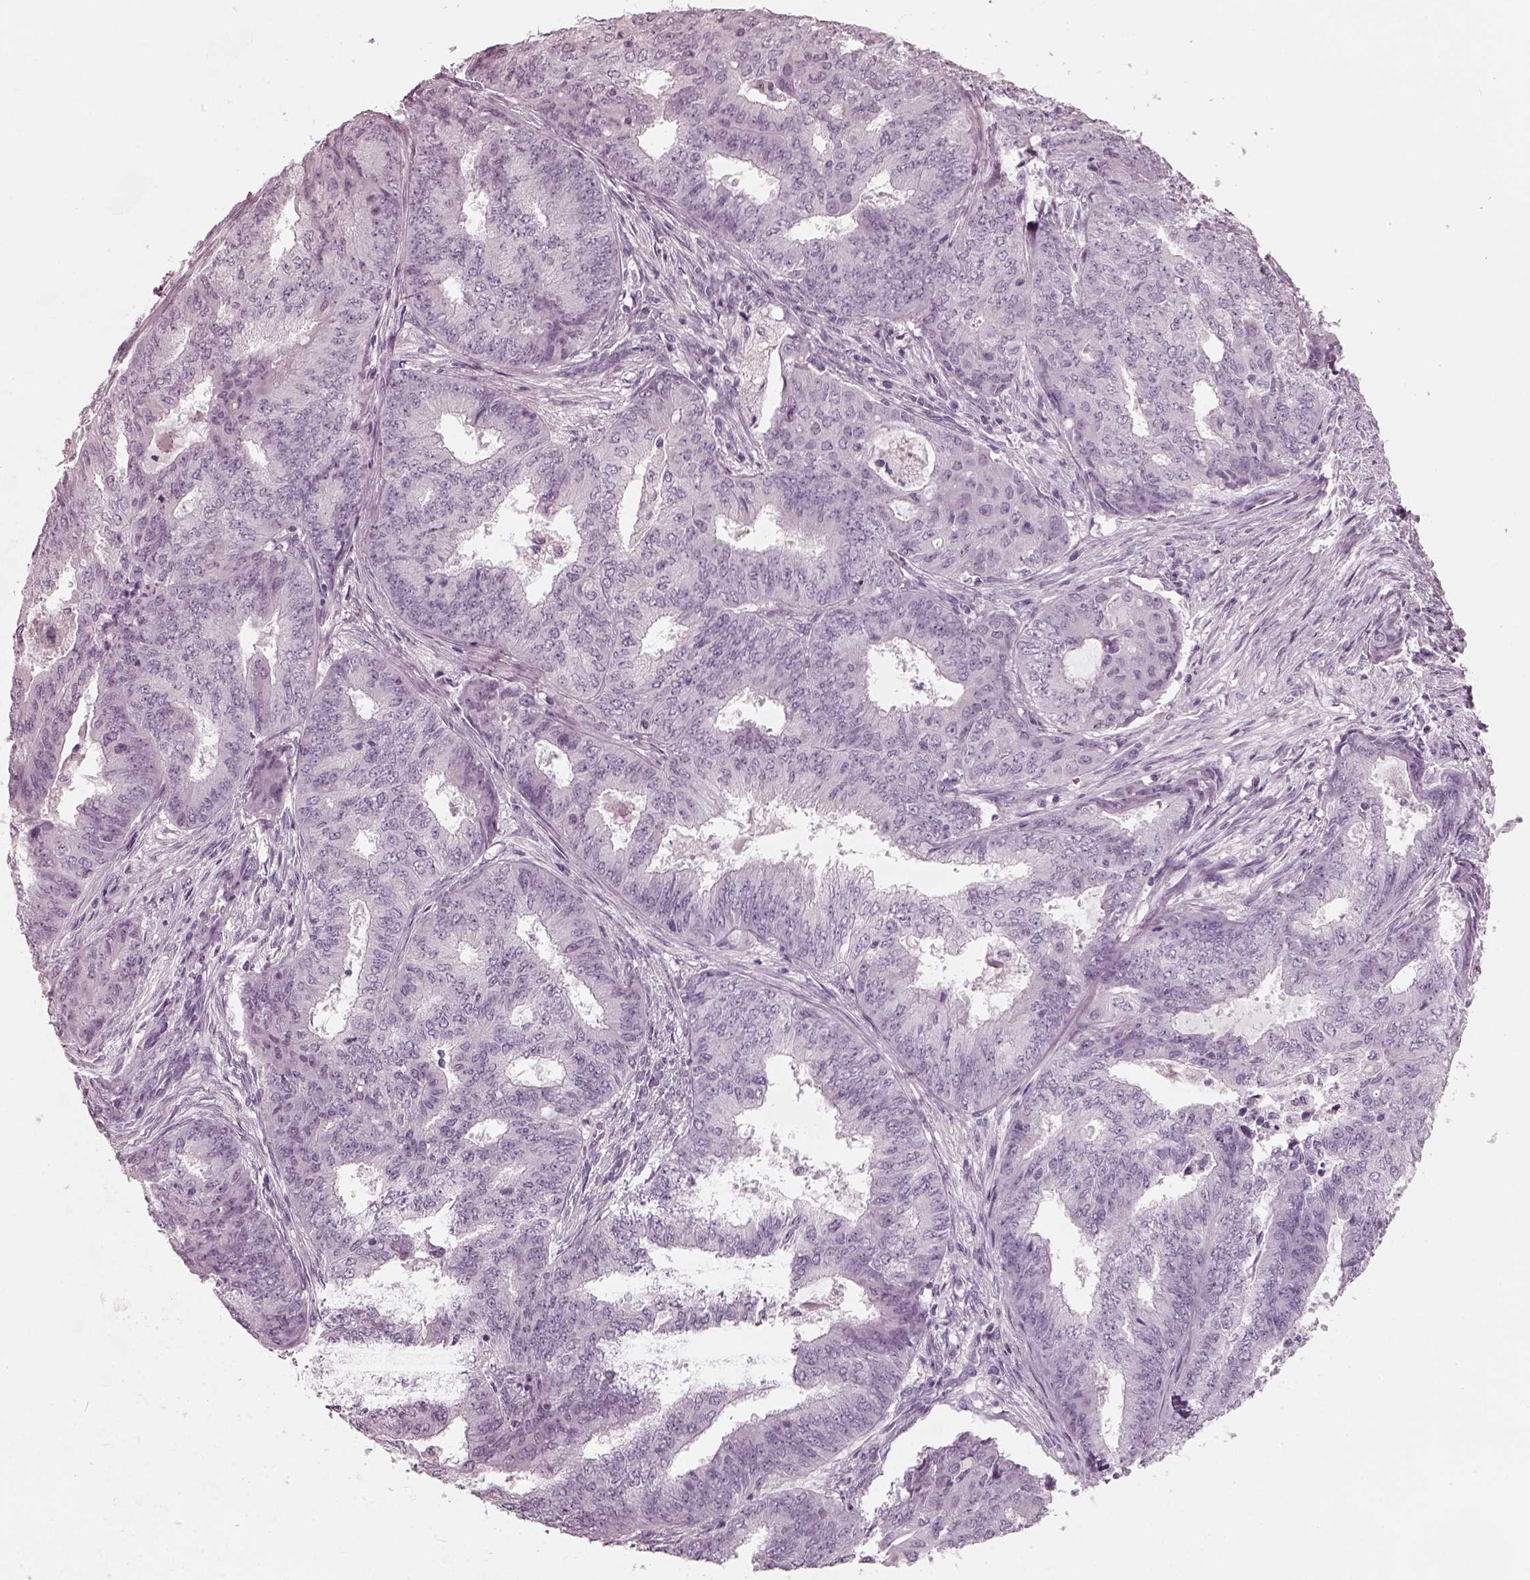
{"staining": {"intensity": "negative", "quantity": "none", "location": "none"}, "tissue": "endometrial cancer", "cell_type": "Tumor cells", "image_type": "cancer", "snomed": [{"axis": "morphology", "description": "Adenocarcinoma, NOS"}, {"axis": "topography", "description": "Endometrium"}], "caption": "This is a image of IHC staining of adenocarcinoma (endometrial), which shows no positivity in tumor cells.", "gene": "RCVRN", "patient": {"sex": "female", "age": 62}}